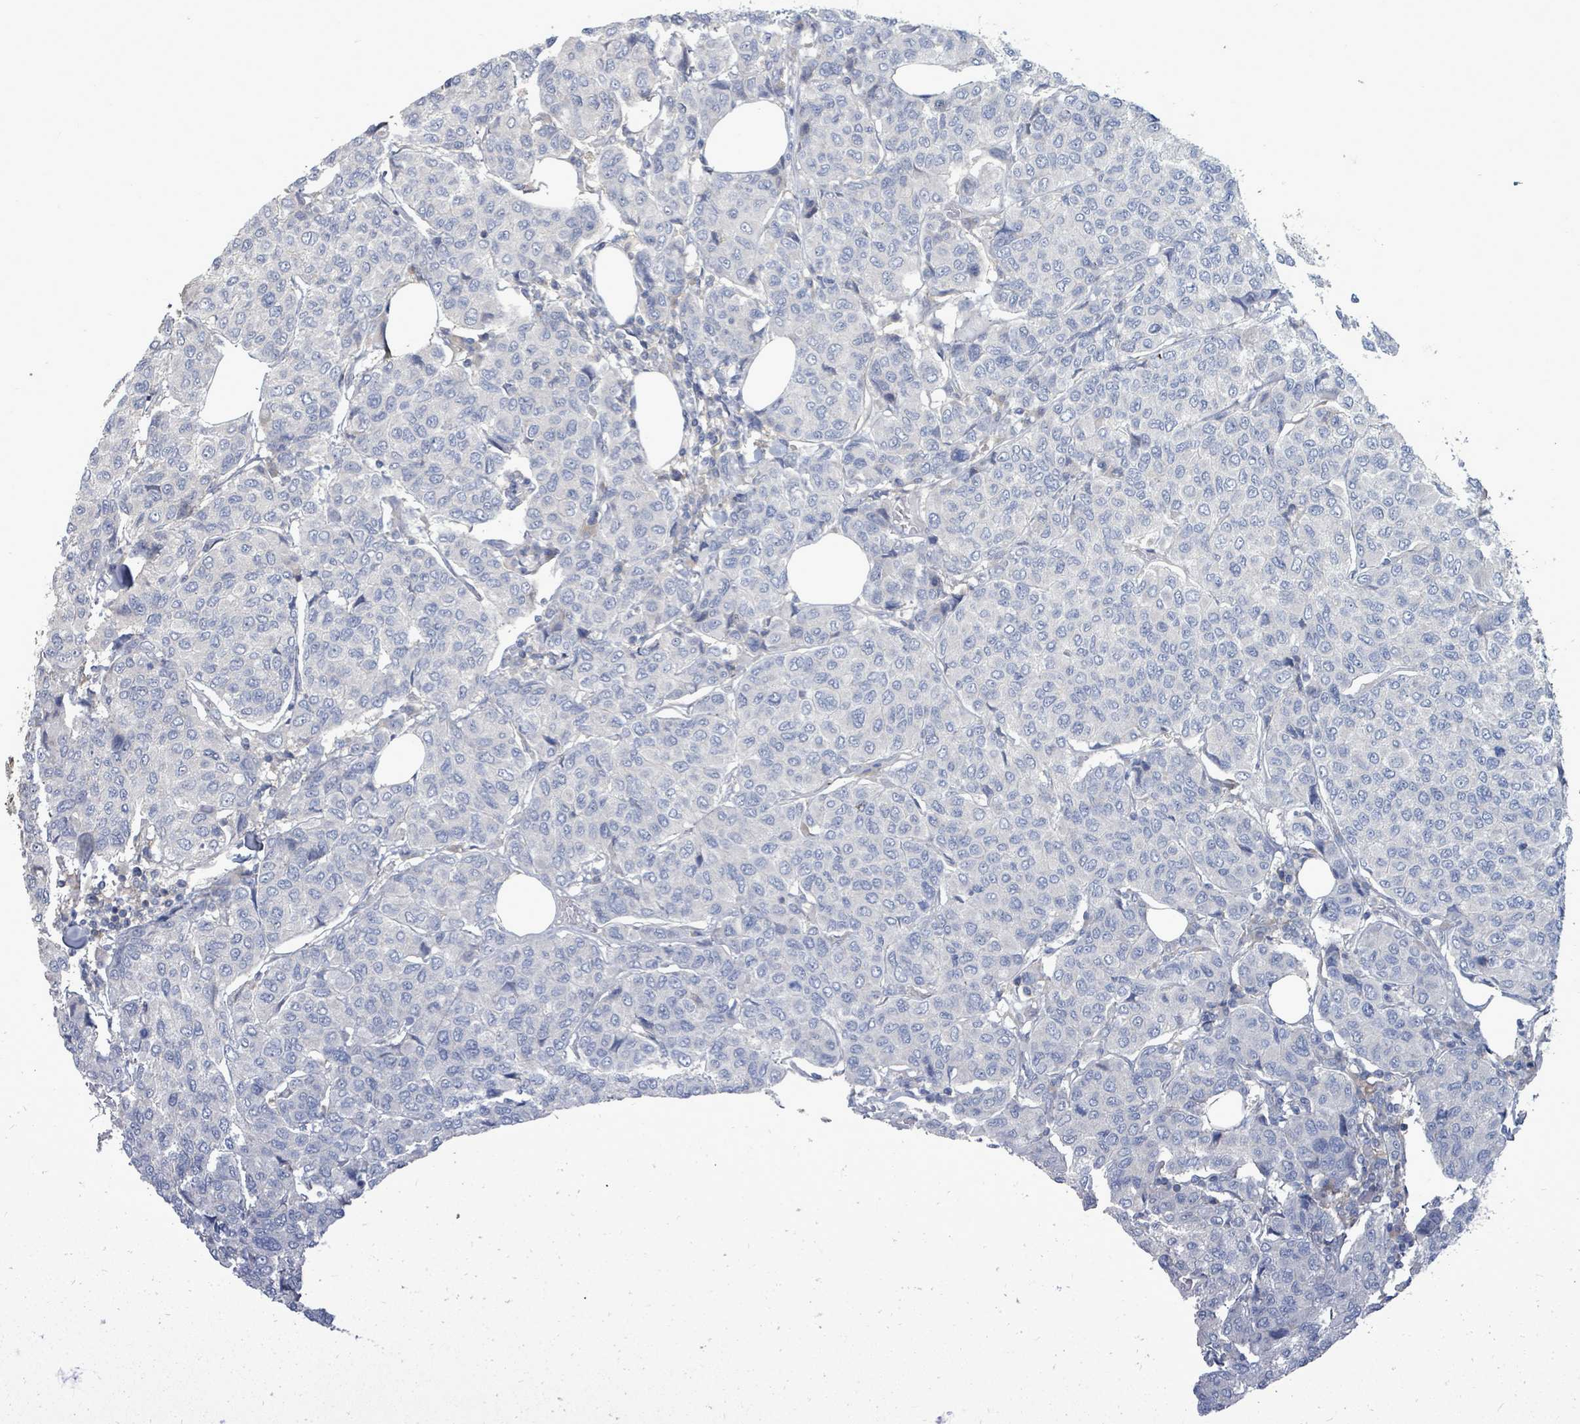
{"staining": {"intensity": "negative", "quantity": "none", "location": "none"}, "tissue": "breast cancer", "cell_type": "Tumor cells", "image_type": "cancer", "snomed": [{"axis": "morphology", "description": "Duct carcinoma"}, {"axis": "topography", "description": "Breast"}], "caption": "This image is of invasive ductal carcinoma (breast) stained with immunohistochemistry to label a protein in brown with the nuclei are counter-stained blue. There is no expression in tumor cells.", "gene": "ARGFX", "patient": {"sex": "female", "age": 55}}